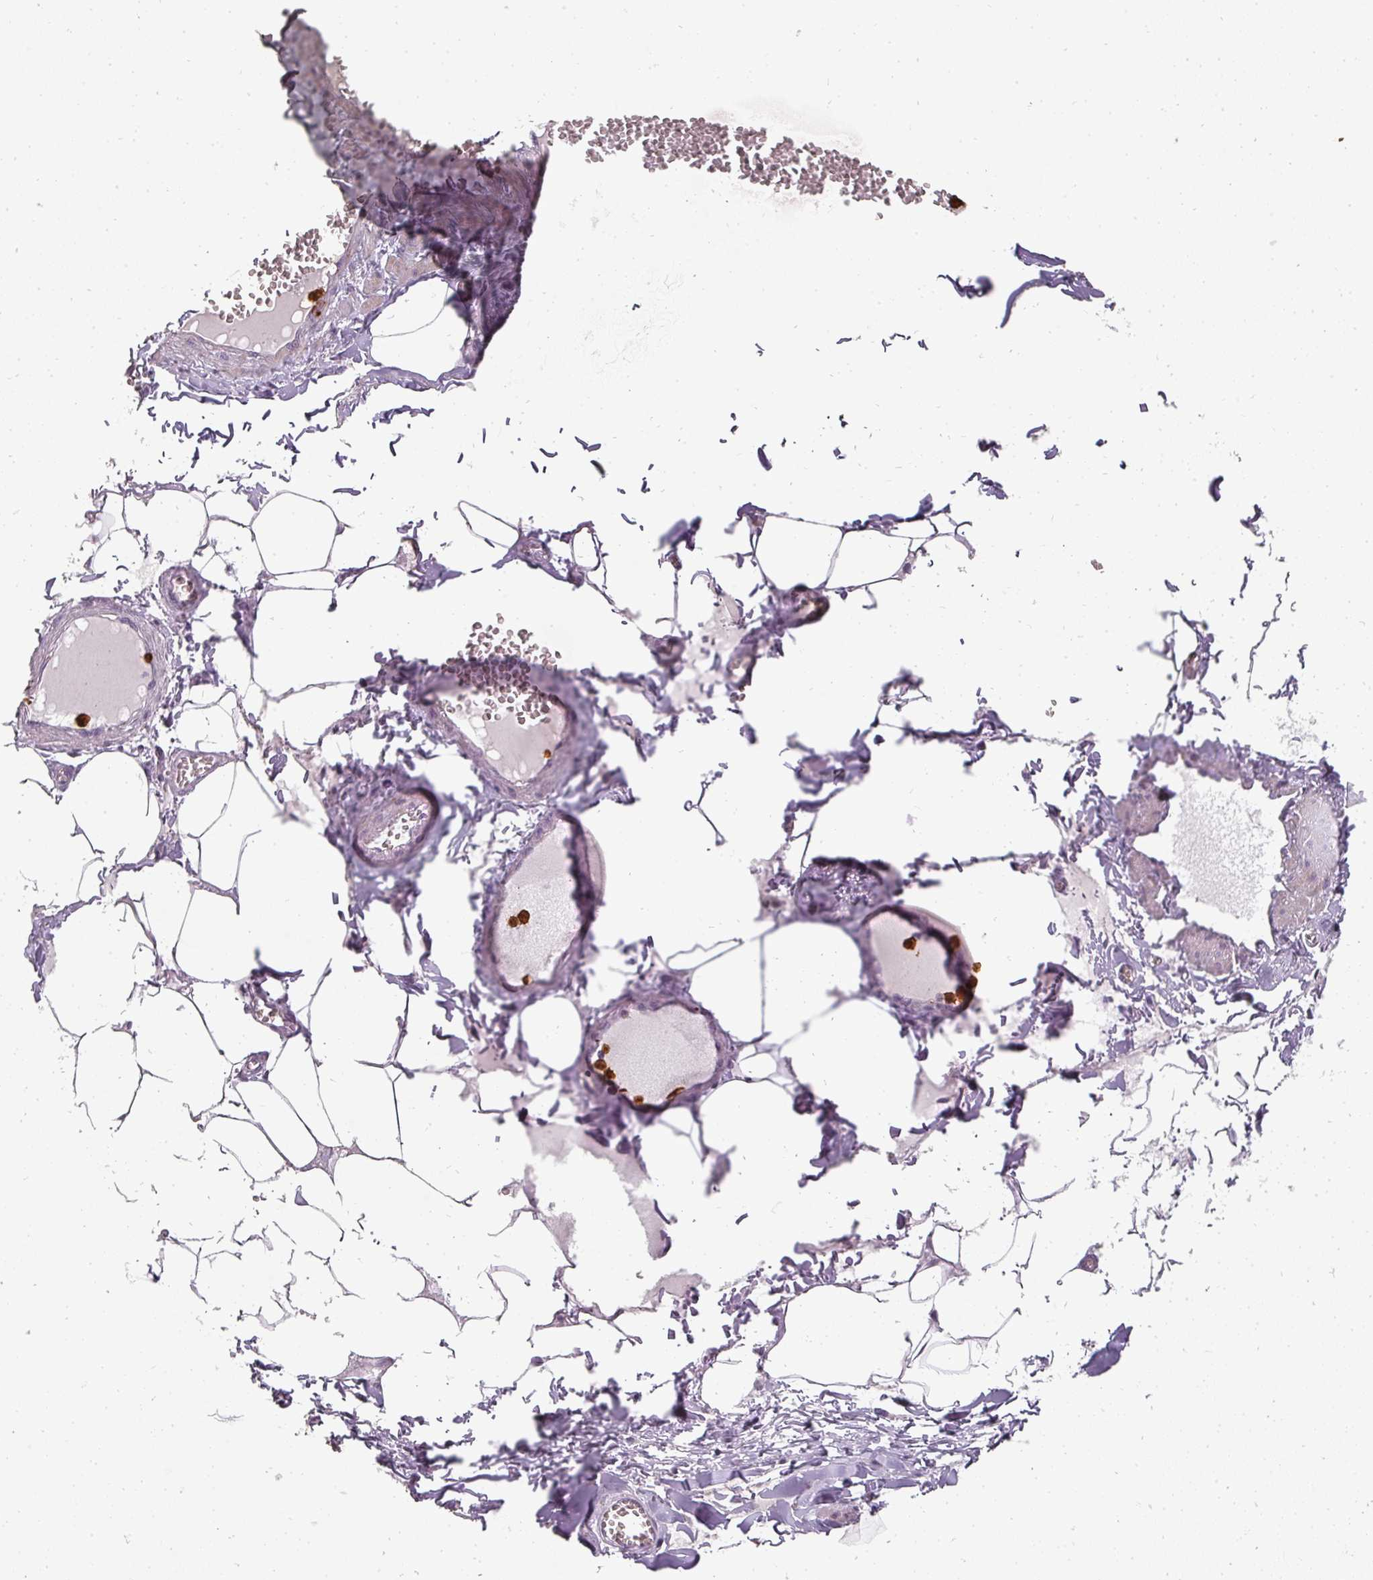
{"staining": {"intensity": "weak", "quantity": "25%-75%", "location": "cytoplasmic/membranous"}, "tissue": "adipose tissue", "cell_type": "Adipocytes", "image_type": "normal", "snomed": [{"axis": "morphology", "description": "Normal tissue, NOS"}, {"axis": "topography", "description": "Soft tissue"}, {"axis": "topography", "description": "Adipose tissue"}, {"axis": "topography", "description": "Vascular tissue"}, {"axis": "topography", "description": "Peripheral nerve tissue"}], "caption": "A histopathology image showing weak cytoplasmic/membranous positivity in approximately 25%-75% of adipocytes in normal adipose tissue, as visualized by brown immunohistochemical staining.", "gene": "BIK", "patient": {"sex": "male", "age": 46}}